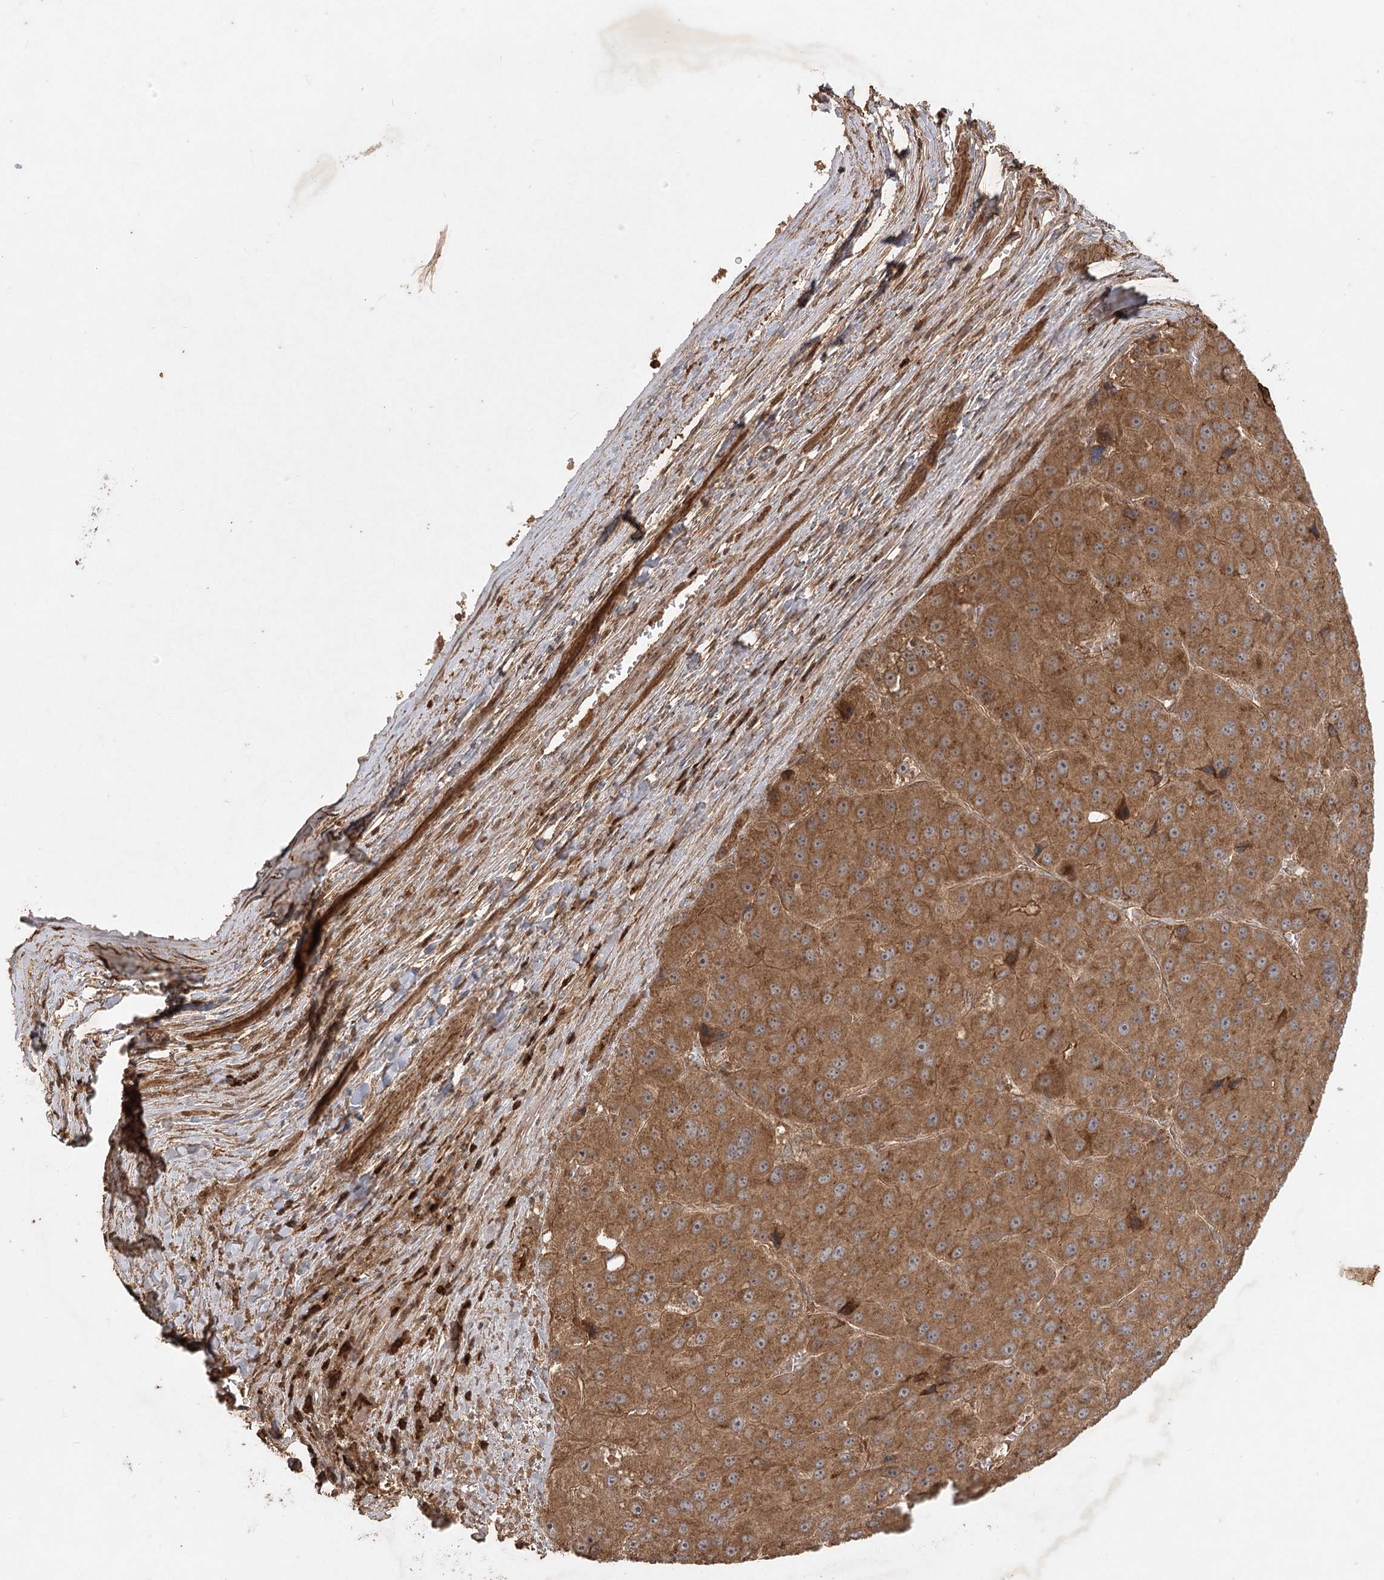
{"staining": {"intensity": "moderate", "quantity": ">75%", "location": "cytoplasmic/membranous"}, "tissue": "liver cancer", "cell_type": "Tumor cells", "image_type": "cancer", "snomed": [{"axis": "morphology", "description": "Carcinoma, Hepatocellular, NOS"}, {"axis": "topography", "description": "Liver"}], "caption": "About >75% of tumor cells in liver cancer show moderate cytoplasmic/membranous protein staining as visualized by brown immunohistochemical staining.", "gene": "ARL13A", "patient": {"sex": "female", "age": 73}}